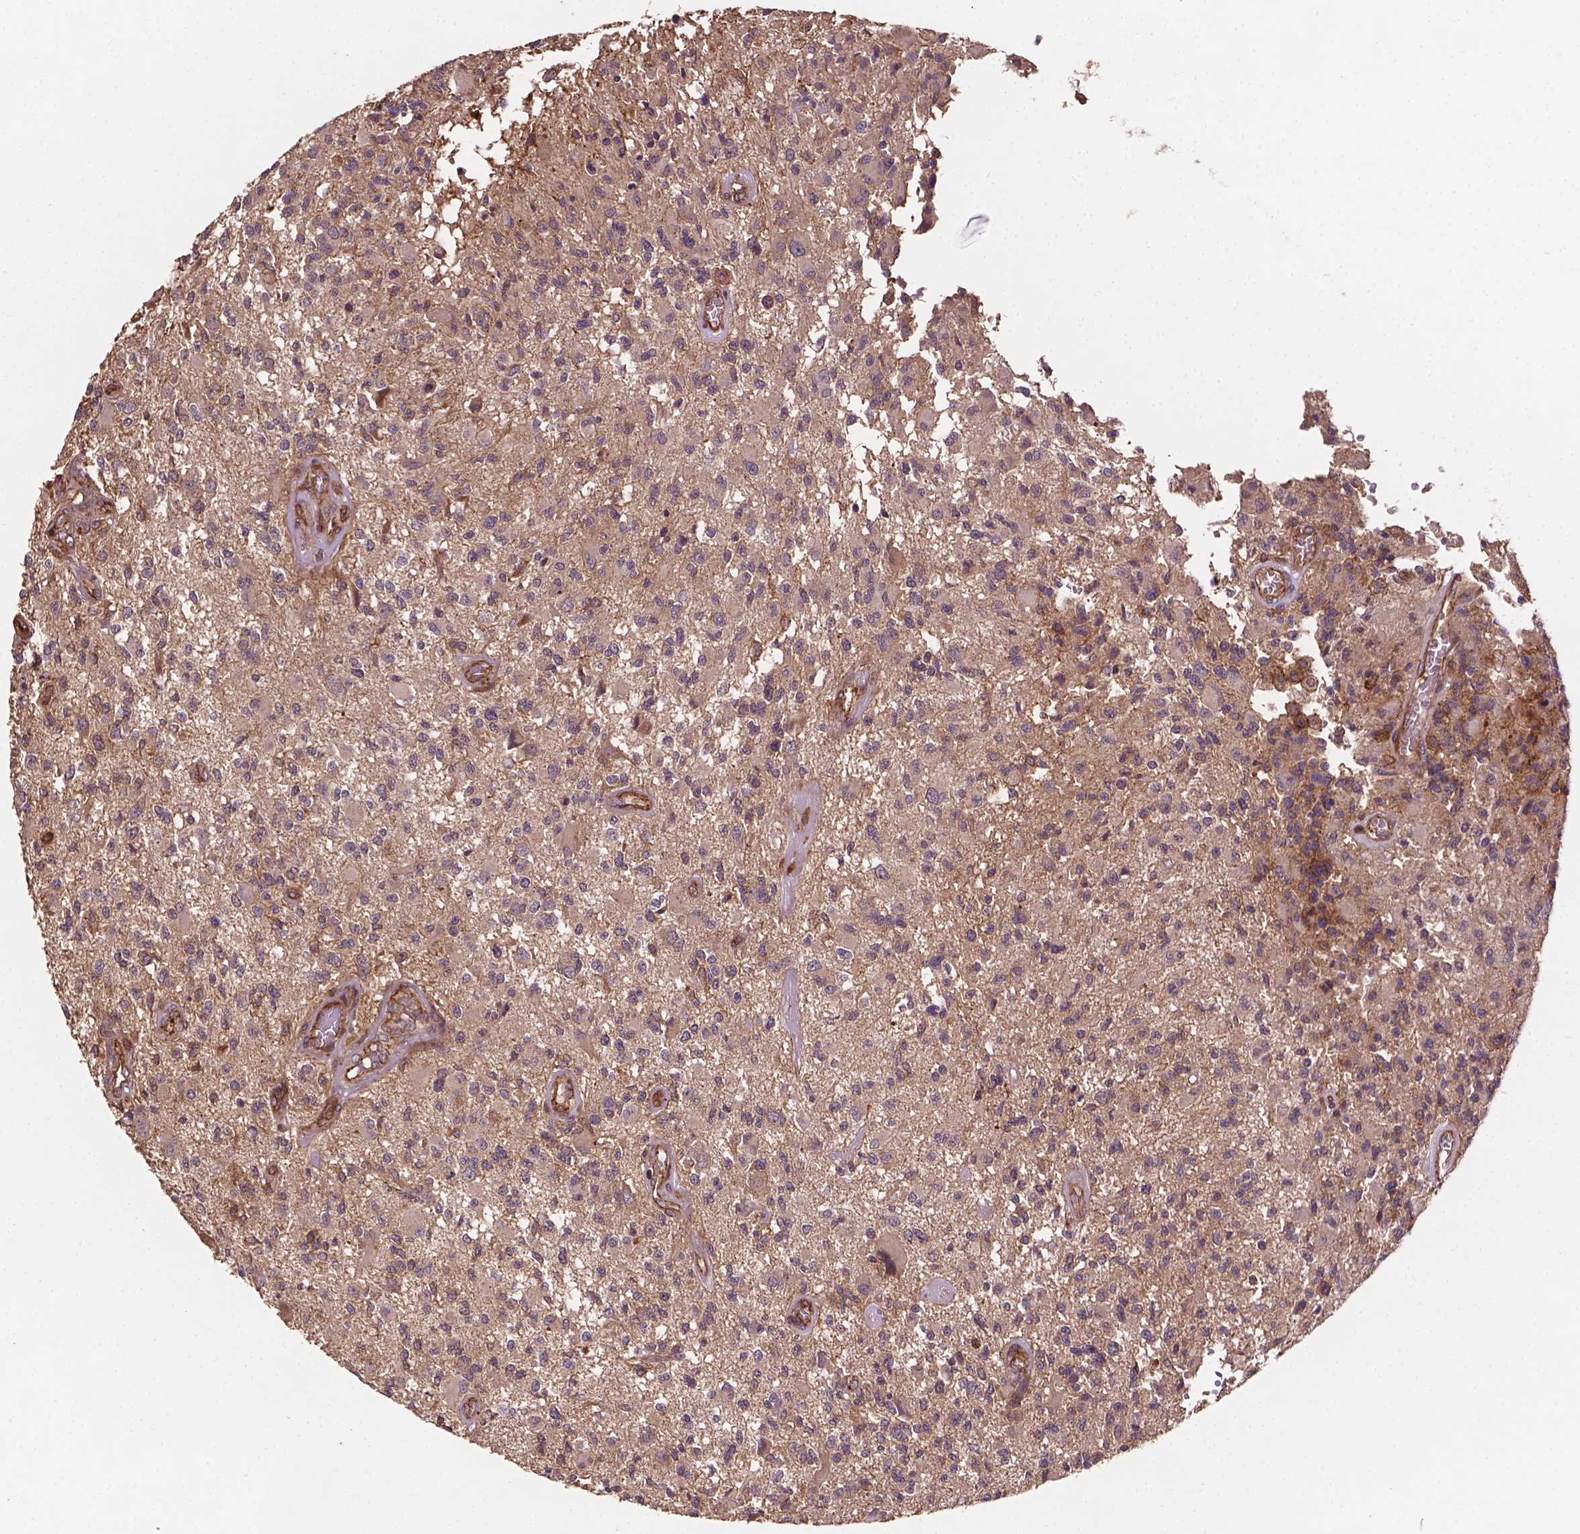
{"staining": {"intensity": "negative", "quantity": "none", "location": "none"}, "tissue": "glioma", "cell_type": "Tumor cells", "image_type": "cancer", "snomed": [{"axis": "morphology", "description": "Glioma, malignant, High grade"}, {"axis": "topography", "description": "Brain"}], "caption": "DAB immunohistochemical staining of human high-grade glioma (malignant) demonstrates no significant staining in tumor cells.", "gene": "ZMYND19", "patient": {"sex": "female", "age": 63}}